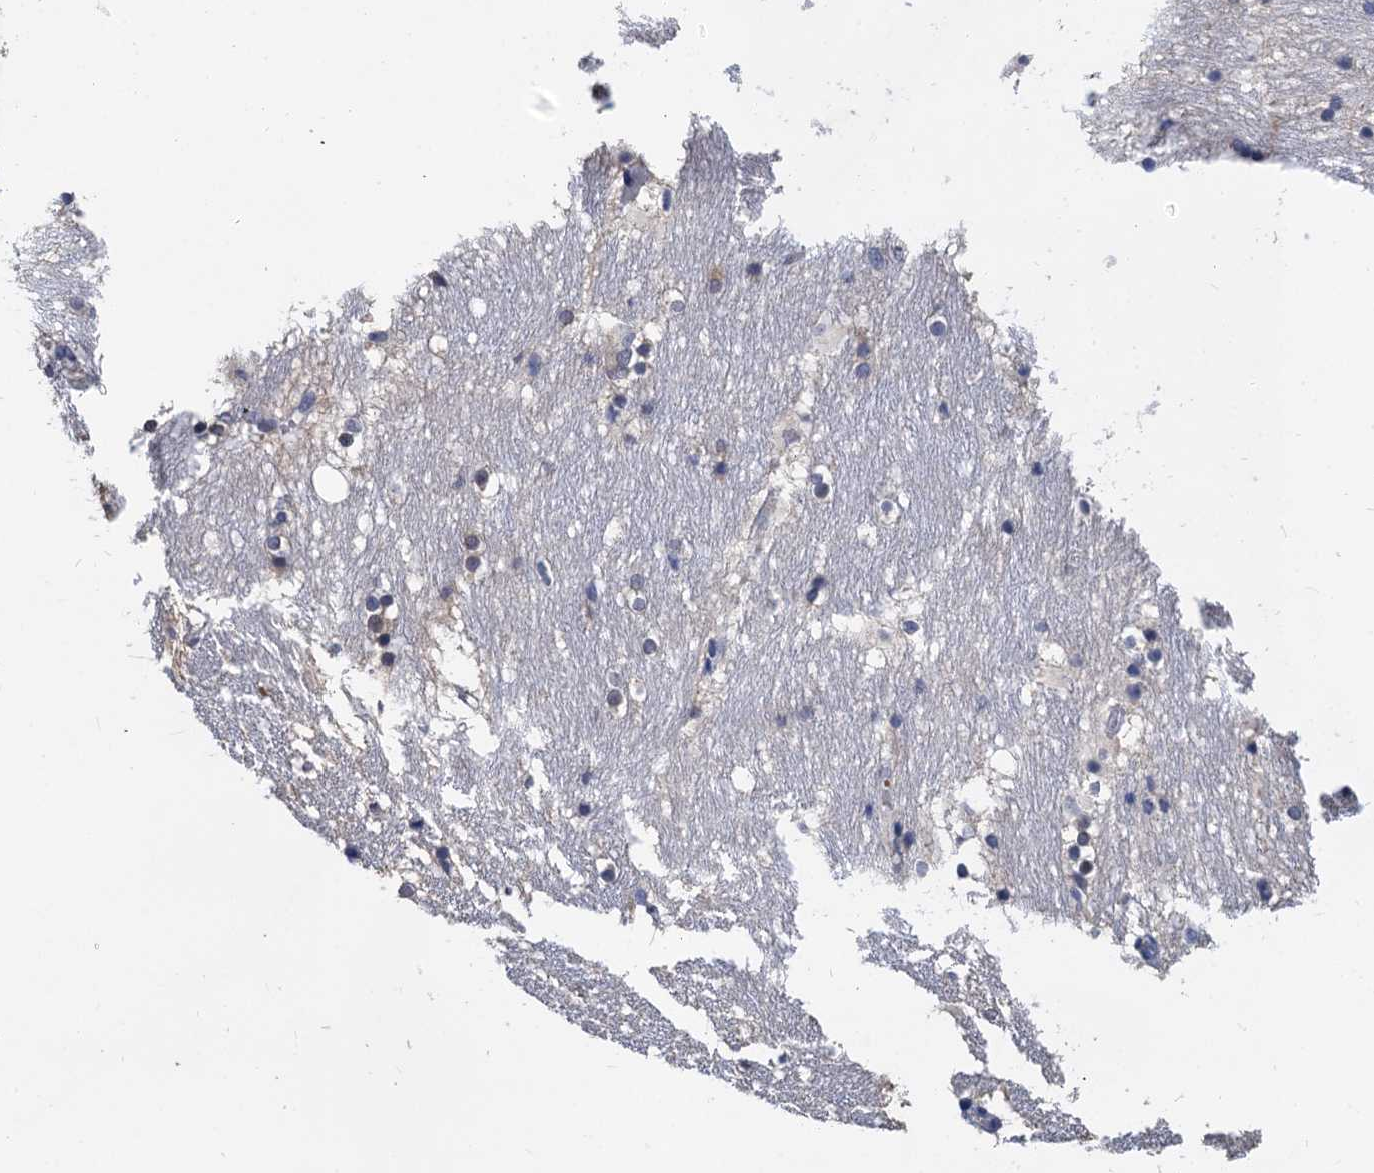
{"staining": {"intensity": "weak", "quantity": "<25%", "location": "cytoplasmic/membranous"}, "tissue": "hippocampus", "cell_type": "Glial cells", "image_type": "normal", "snomed": [{"axis": "morphology", "description": "Normal tissue, NOS"}, {"axis": "topography", "description": "Hippocampus"}], "caption": "Protein analysis of benign hippocampus displays no significant staining in glial cells.", "gene": "TSEN34", "patient": {"sex": "female", "age": 52}}